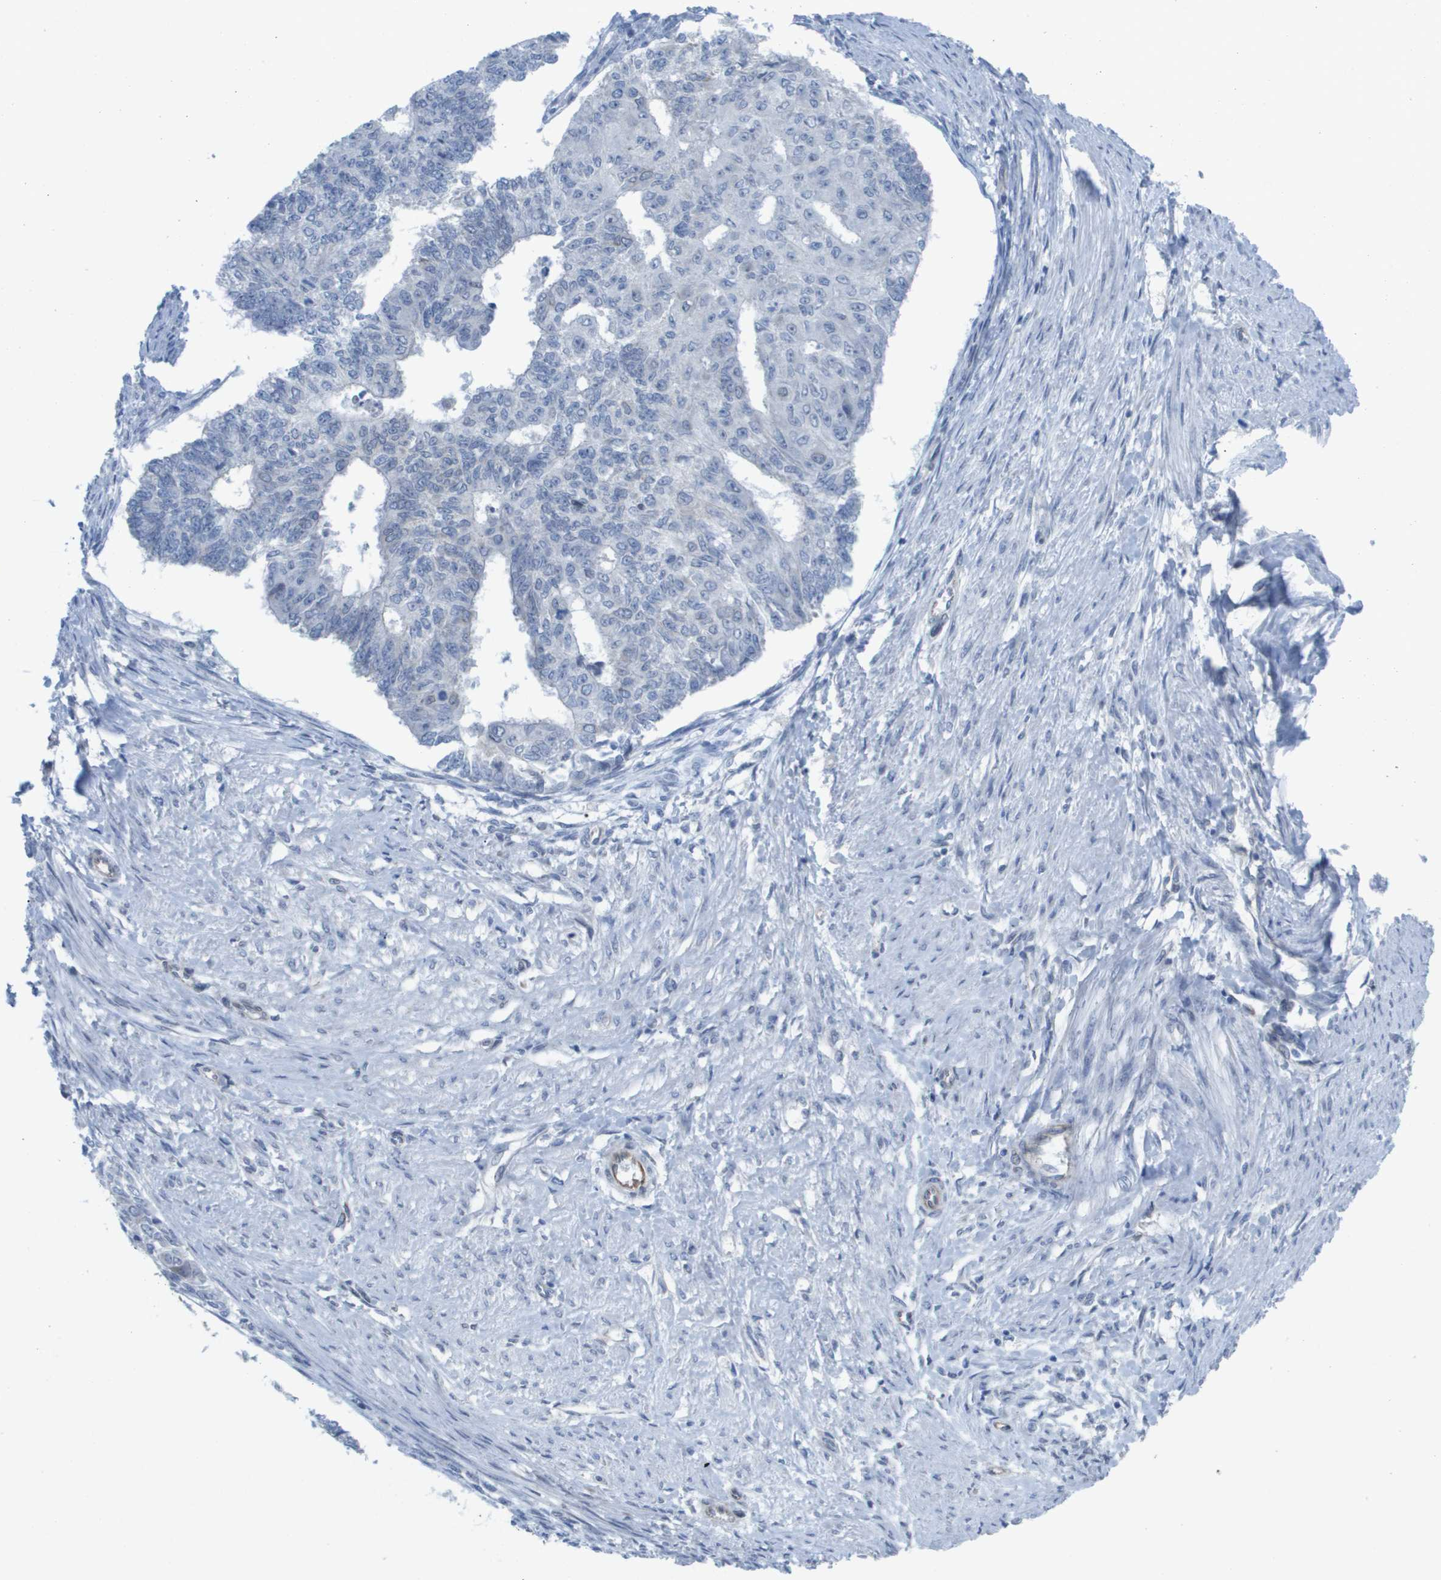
{"staining": {"intensity": "negative", "quantity": "none", "location": "none"}, "tissue": "endometrial cancer", "cell_type": "Tumor cells", "image_type": "cancer", "snomed": [{"axis": "morphology", "description": "Adenocarcinoma, NOS"}, {"axis": "topography", "description": "Endometrium"}], "caption": "This is an IHC histopathology image of endometrial cancer (adenocarcinoma). There is no staining in tumor cells.", "gene": "TMEM223", "patient": {"sex": "female", "age": 32}}